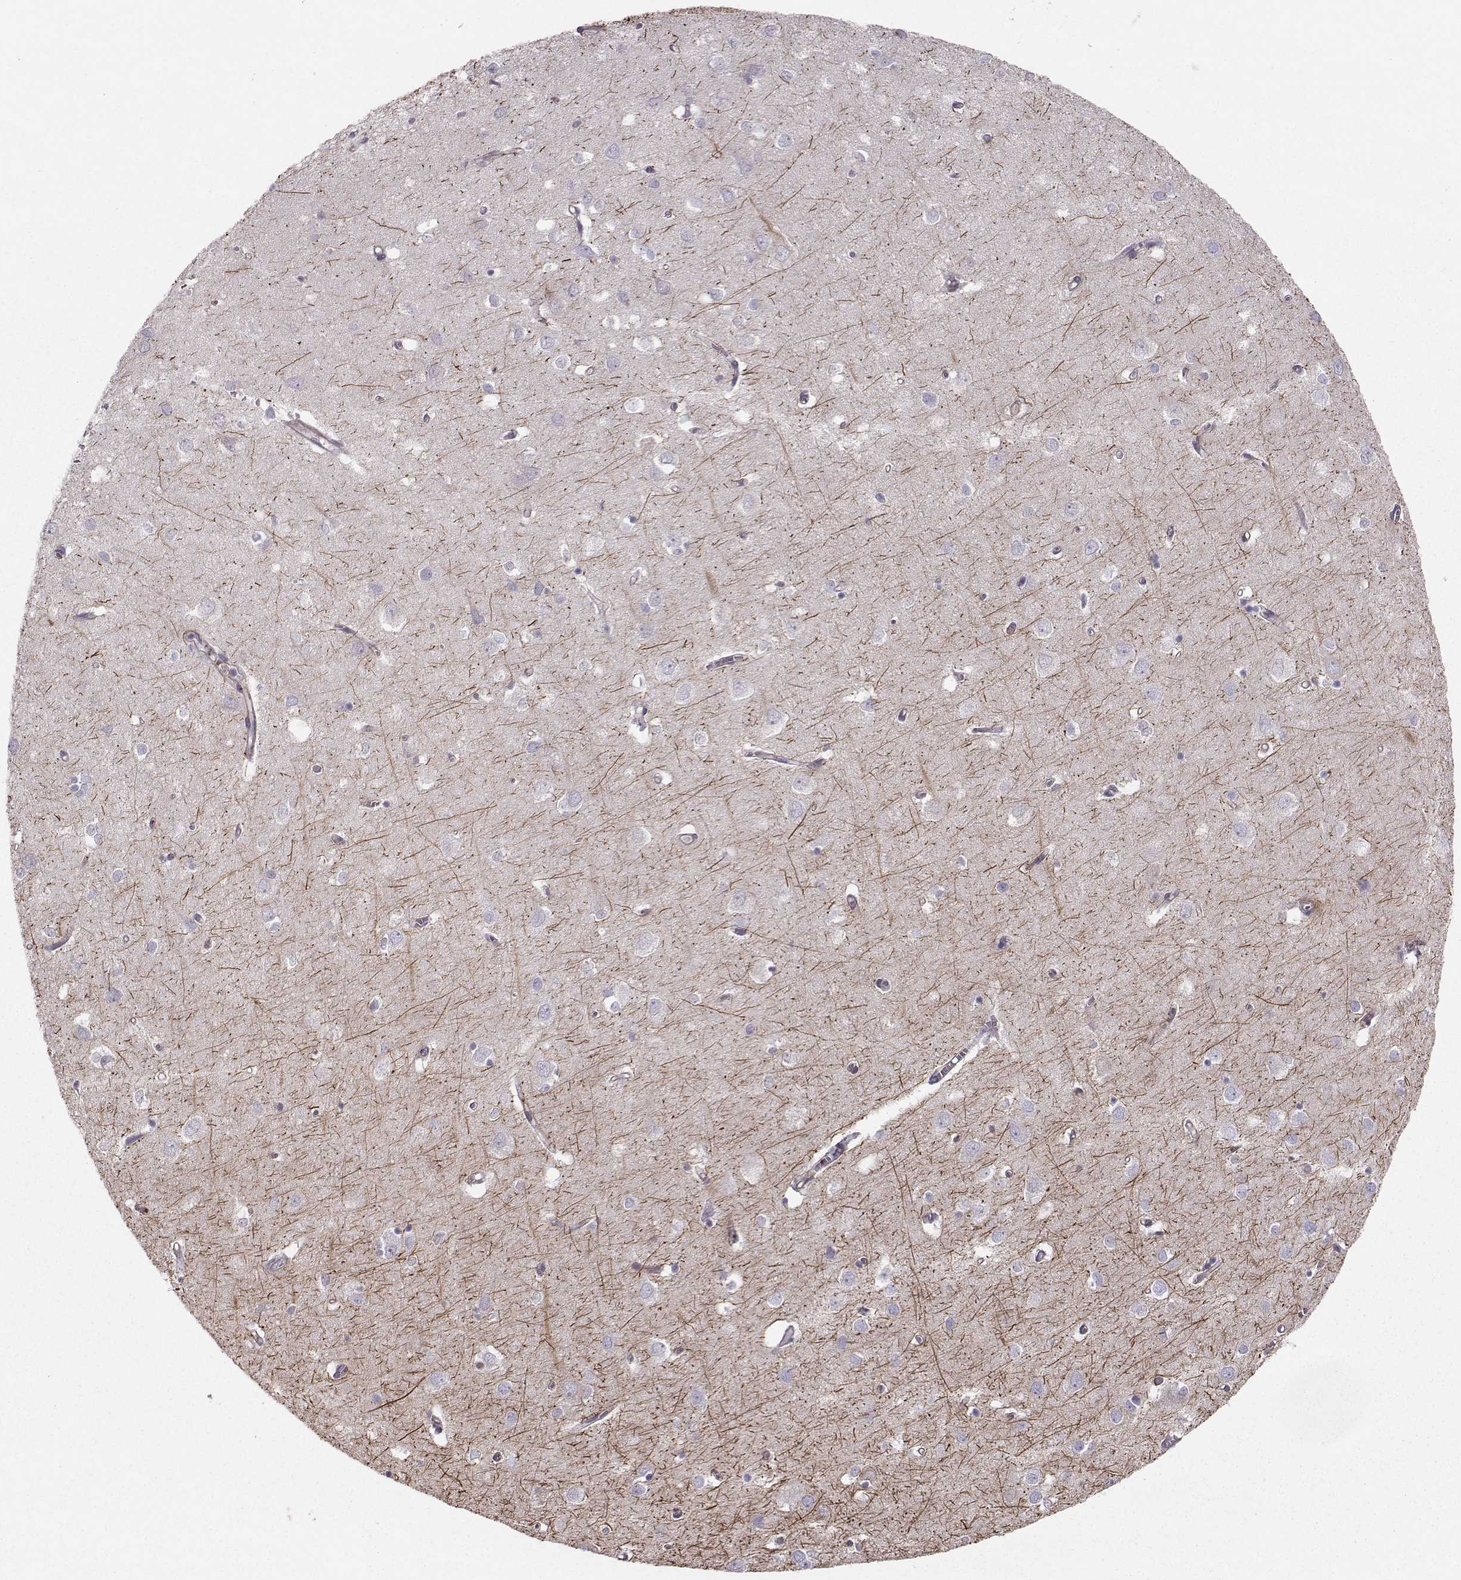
{"staining": {"intensity": "negative", "quantity": "none", "location": "none"}, "tissue": "cerebral cortex", "cell_type": "Endothelial cells", "image_type": "normal", "snomed": [{"axis": "morphology", "description": "Normal tissue, NOS"}, {"axis": "topography", "description": "Cerebral cortex"}], "caption": "Benign cerebral cortex was stained to show a protein in brown. There is no significant staining in endothelial cells.", "gene": "ASB16", "patient": {"sex": "male", "age": 70}}